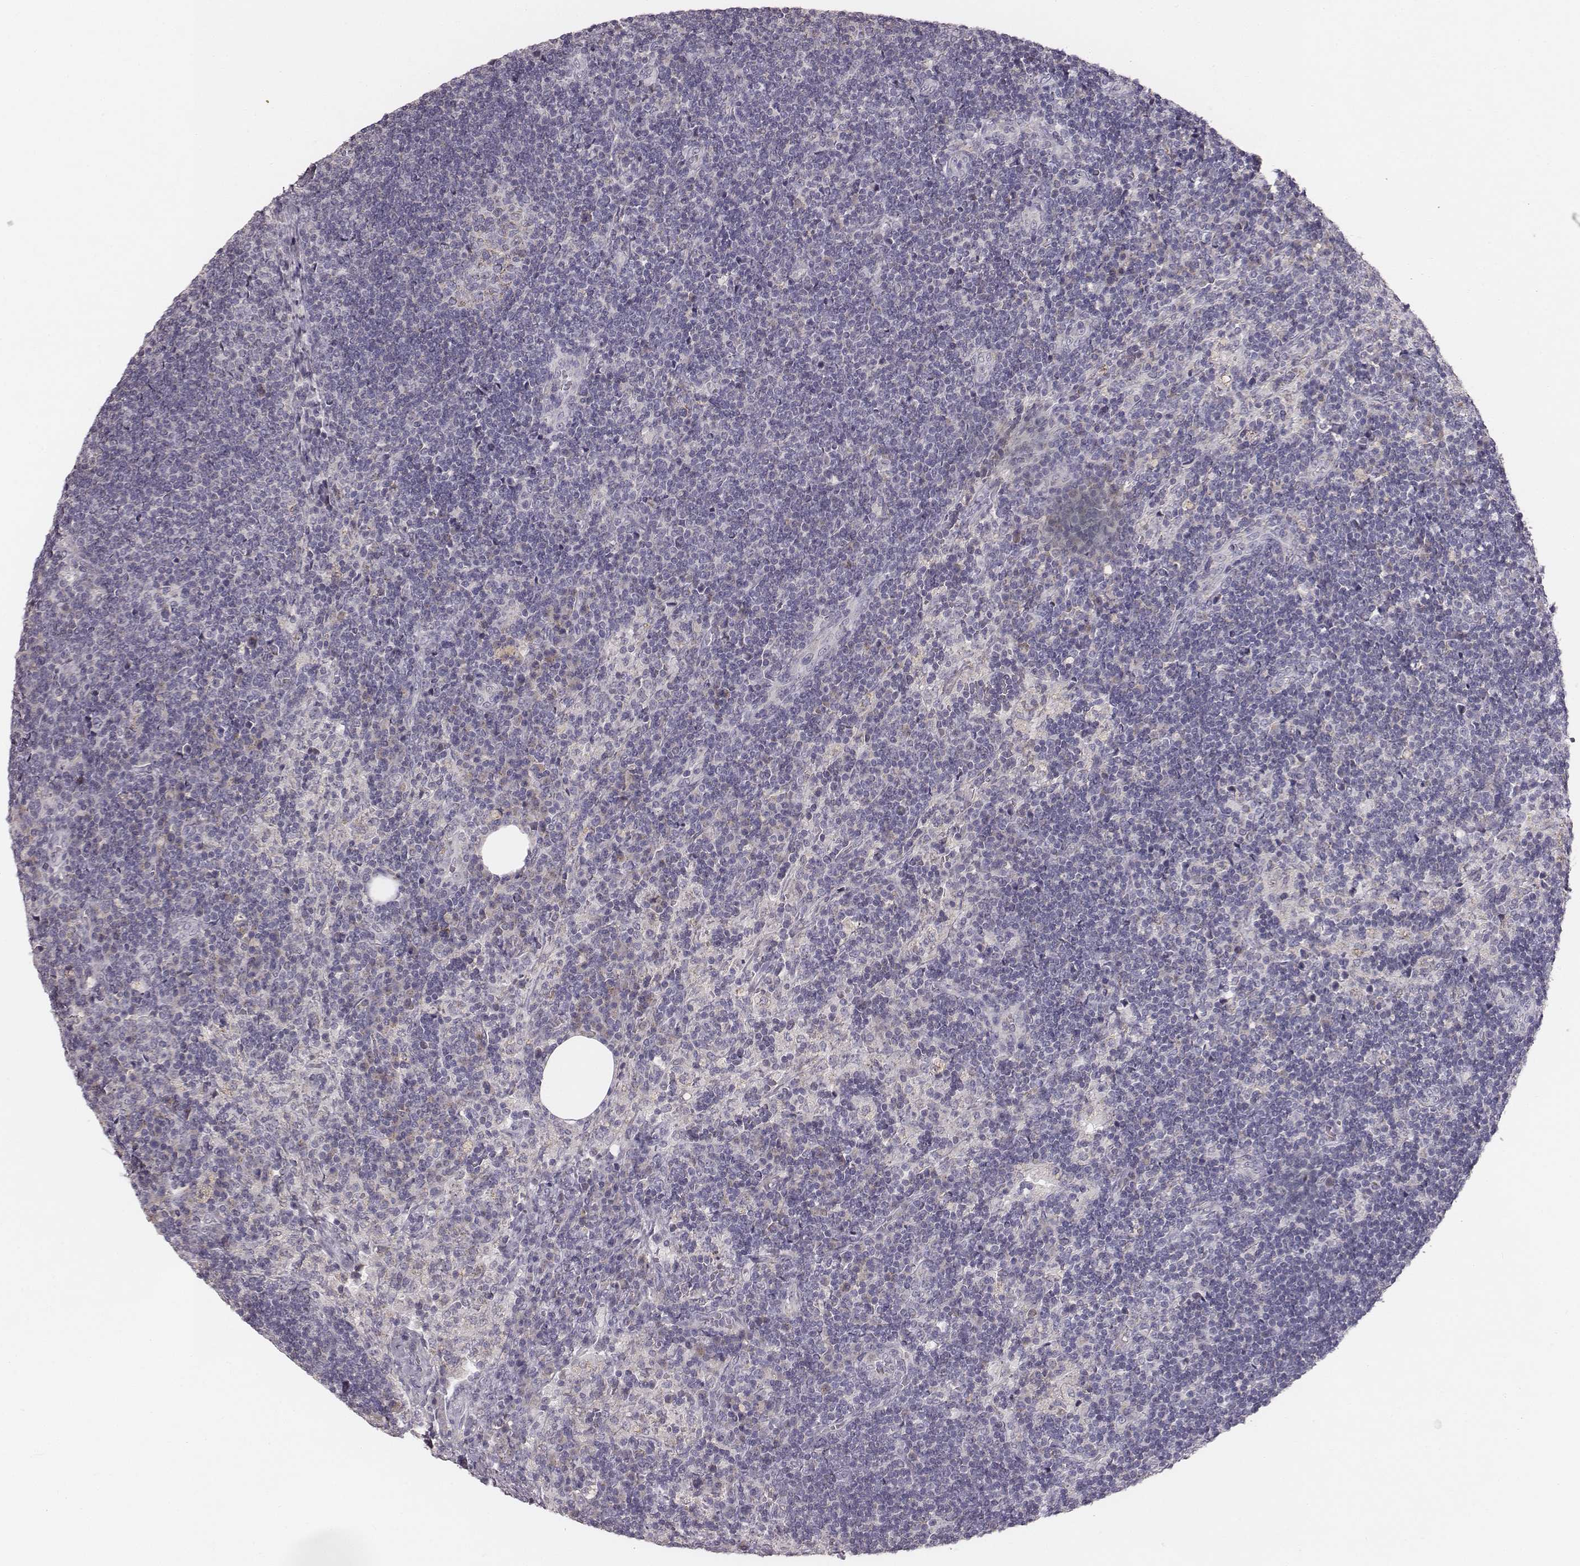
{"staining": {"intensity": "negative", "quantity": "none", "location": "none"}, "tissue": "lymph node", "cell_type": "Germinal center cells", "image_type": "normal", "snomed": [{"axis": "morphology", "description": "Normal tissue, NOS"}, {"axis": "topography", "description": "Lymph node"}], "caption": "A high-resolution image shows immunohistochemistry staining of benign lymph node, which shows no significant positivity in germinal center cells. (Brightfield microscopy of DAB (3,3'-diaminobenzidine) immunohistochemistry (IHC) at high magnification).", "gene": "ABCD3", "patient": {"sex": "male", "age": 63}}